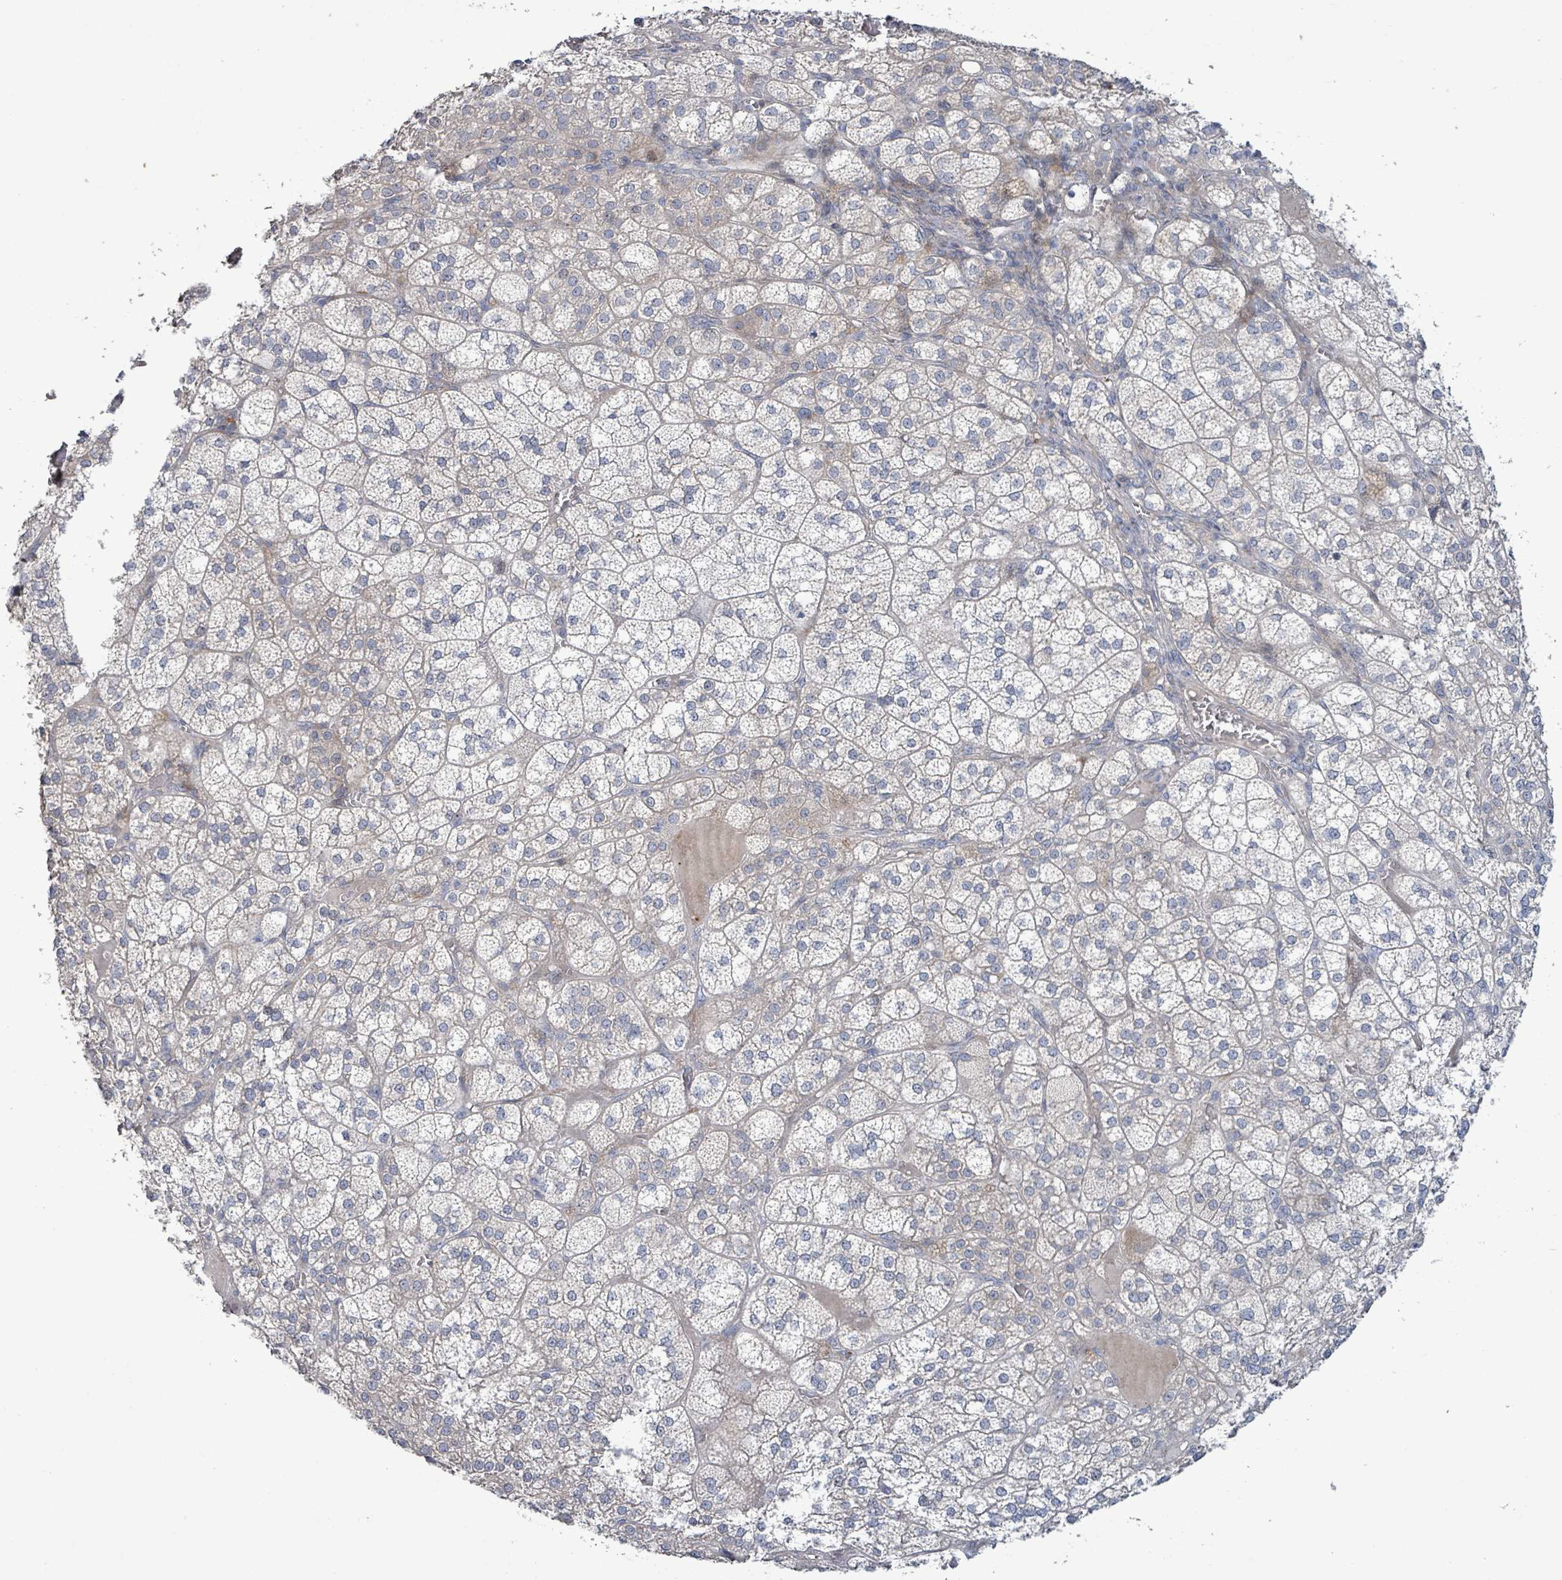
{"staining": {"intensity": "moderate", "quantity": "25%-75%", "location": "cytoplasmic/membranous"}, "tissue": "adrenal gland", "cell_type": "Glandular cells", "image_type": "normal", "snomed": [{"axis": "morphology", "description": "Normal tissue, NOS"}, {"axis": "topography", "description": "Adrenal gland"}], "caption": "This is a micrograph of IHC staining of normal adrenal gland, which shows moderate positivity in the cytoplasmic/membranous of glandular cells.", "gene": "LILRA4", "patient": {"sex": "female", "age": 60}}